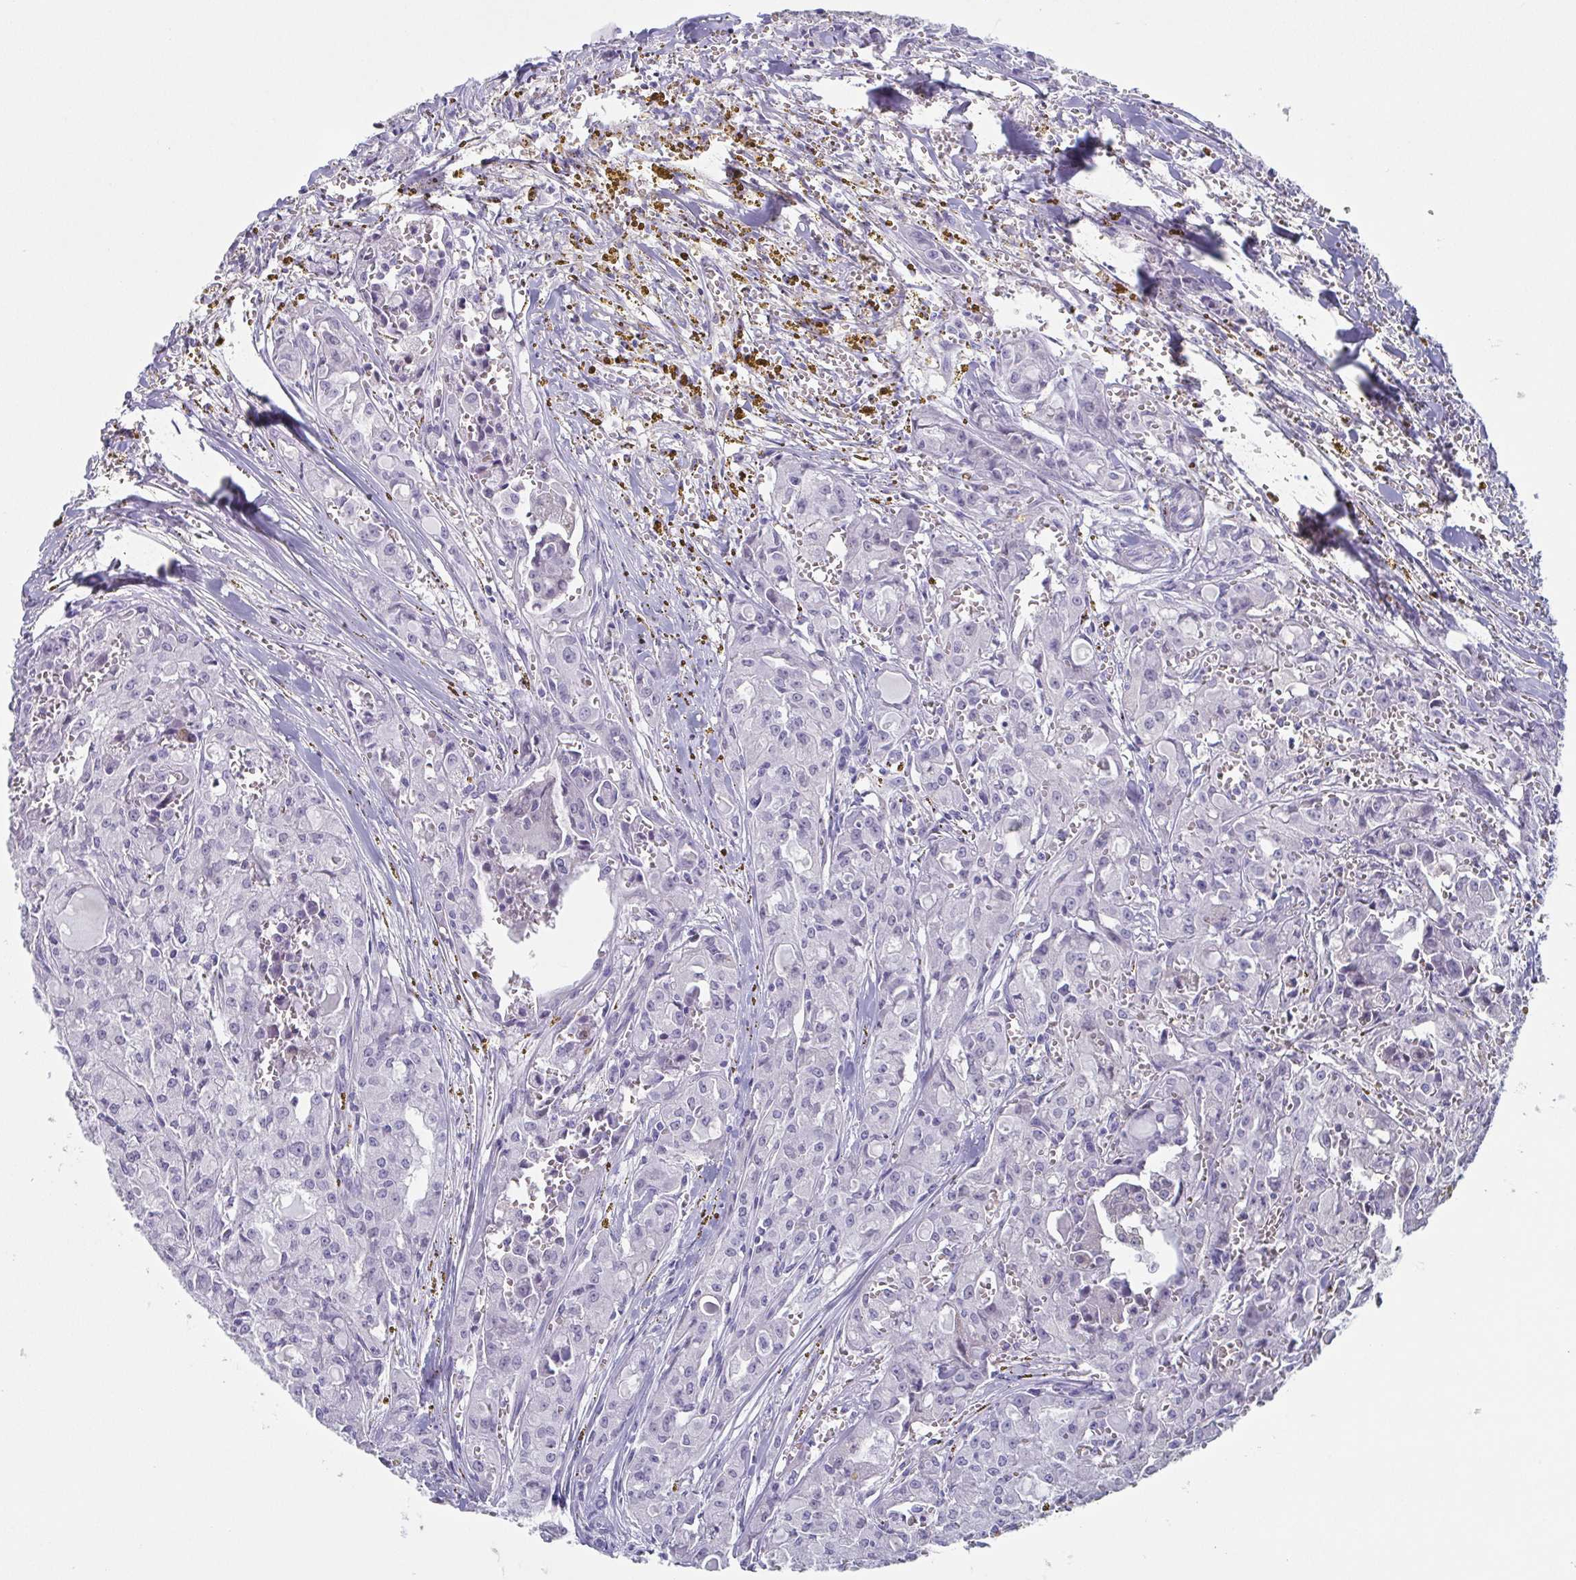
{"staining": {"intensity": "negative", "quantity": "none", "location": "none"}, "tissue": "head and neck cancer", "cell_type": "Tumor cells", "image_type": "cancer", "snomed": [{"axis": "morphology", "description": "Adenocarcinoma, NOS"}, {"axis": "topography", "description": "Head-Neck"}], "caption": "Image shows no significant protein positivity in tumor cells of adenocarcinoma (head and neck).", "gene": "TAGLN3", "patient": {"sex": "male", "age": 64}}